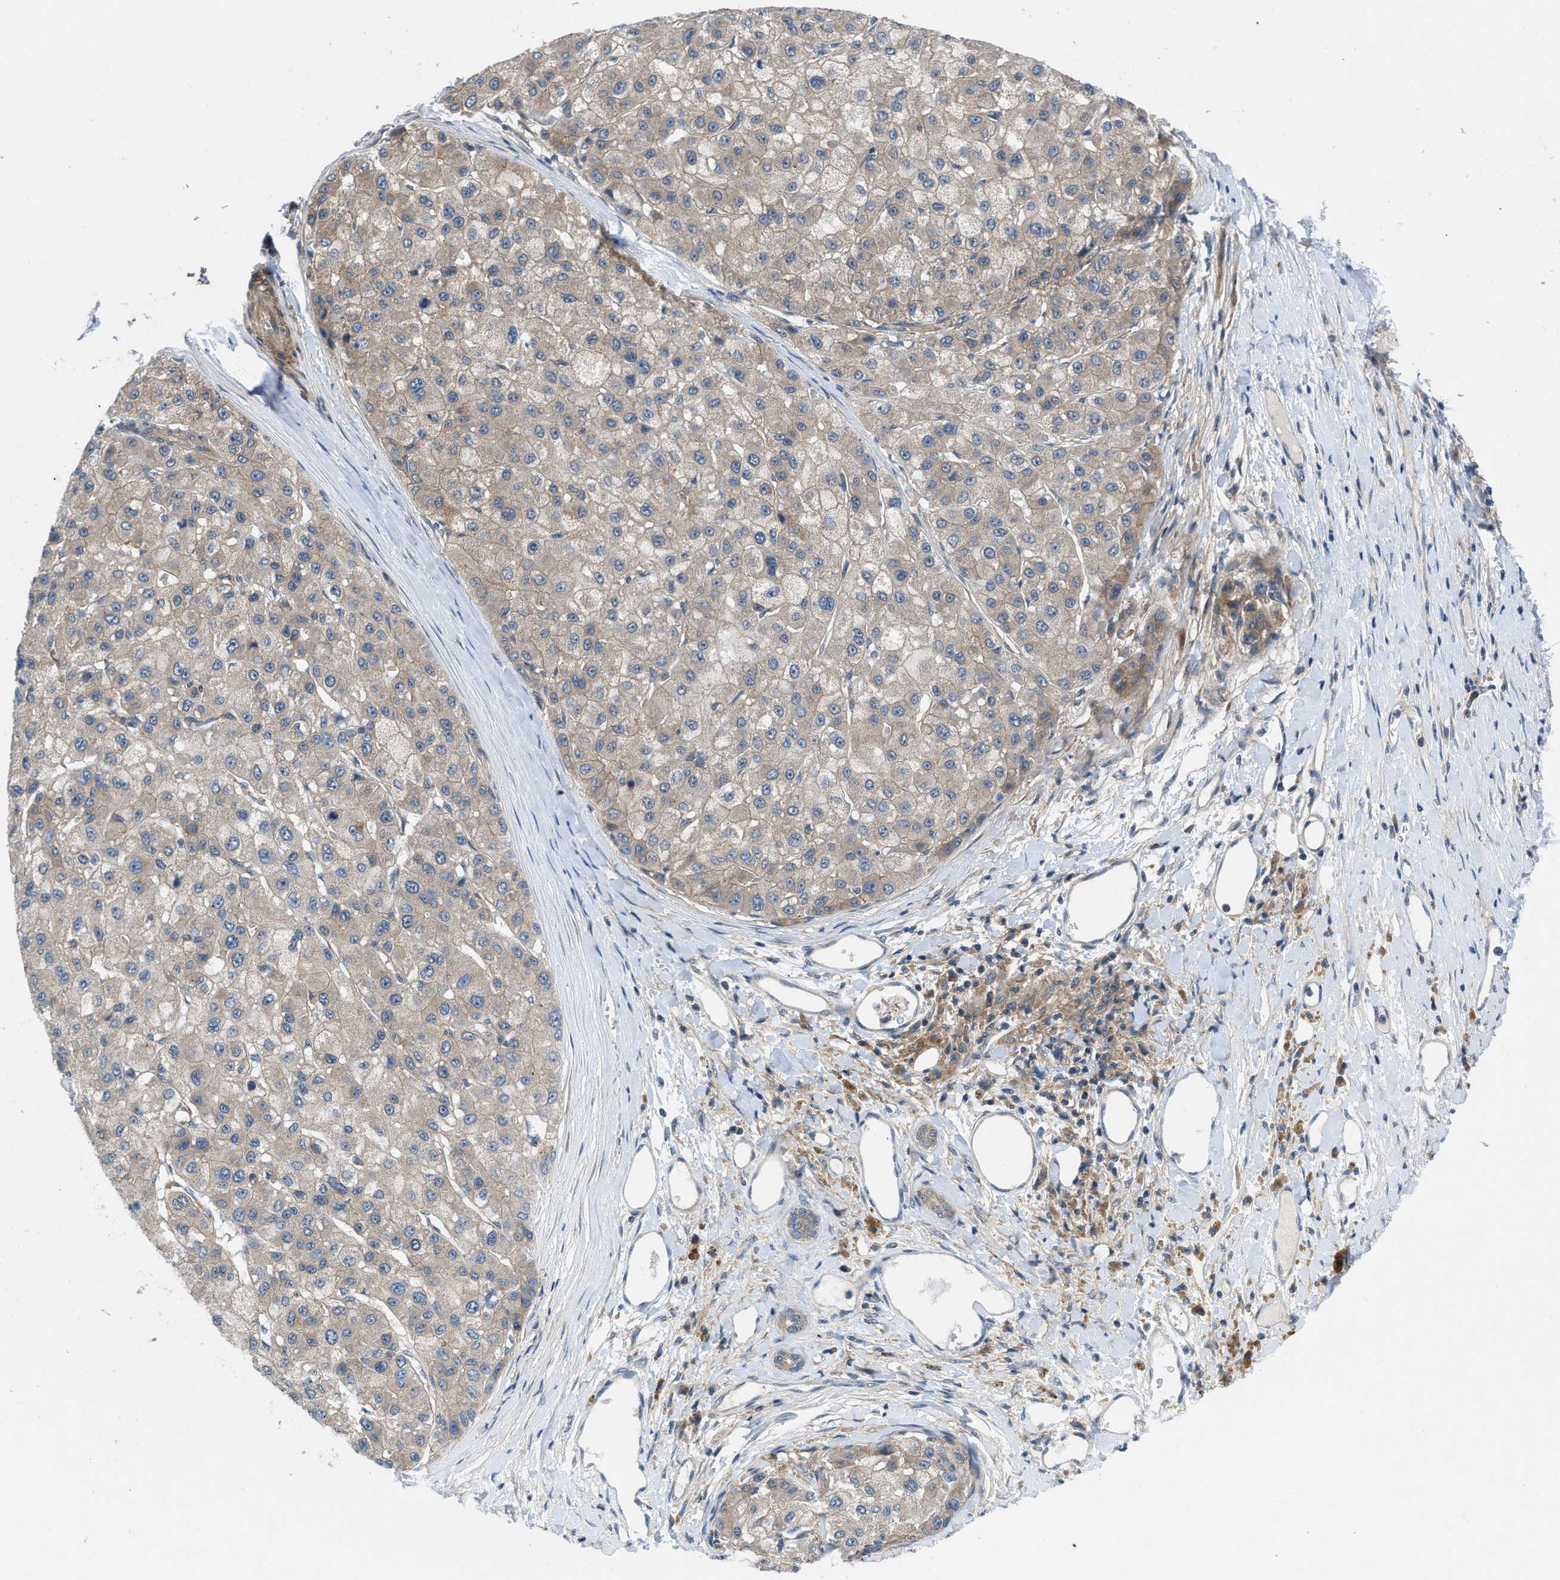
{"staining": {"intensity": "weak", "quantity": "<25%", "location": "cytoplasmic/membranous"}, "tissue": "liver cancer", "cell_type": "Tumor cells", "image_type": "cancer", "snomed": [{"axis": "morphology", "description": "Carcinoma, Hepatocellular, NOS"}, {"axis": "topography", "description": "Liver"}], "caption": "Hepatocellular carcinoma (liver) was stained to show a protein in brown. There is no significant staining in tumor cells.", "gene": "PANX1", "patient": {"sex": "male", "age": 80}}